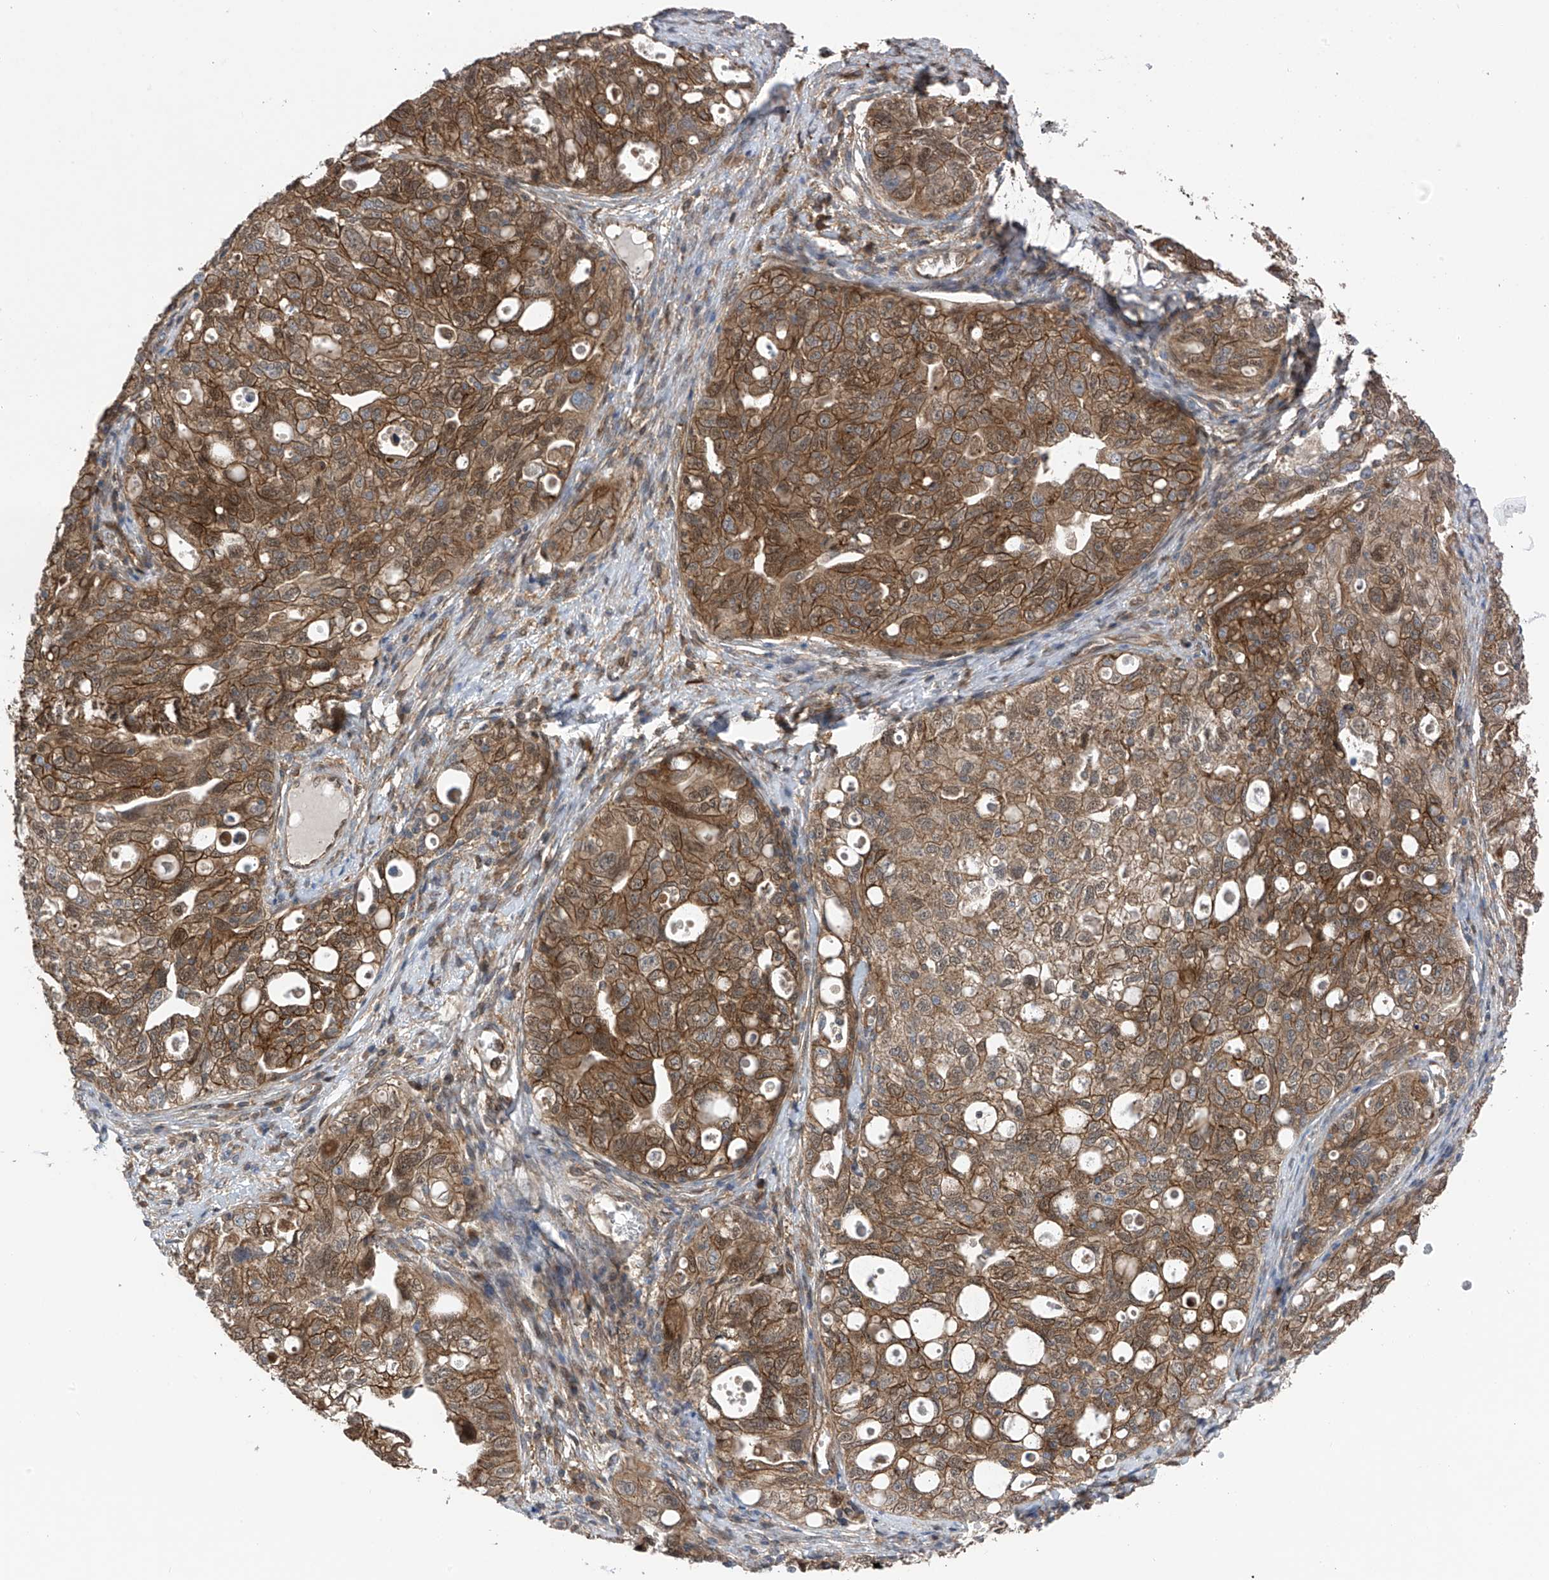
{"staining": {"intensity": "moderate", "quantity": ">75%", "location": "cytoplasmic/membranous"}, "tissue": "ovarian cancer", "cell_type": "Tumor cells", "image_type": "cancer", "snomed": [{"axis": "morphology", "description": "Carcinoma, NOS"}, {"axis": "morphology", "description": "Cystadenocarcinoma, serous, NOS"}, {"axis": "topography", "description": "Ovary"}], "caption": "This image exhibits serous cystadenocarcinoma (ovarian) stained with immunohistochemistry to label a protein in brown. The cytoplasmic/membranous of tumor cells show moderate positivity for the protein. Nuclei are counter-stained blue.", "gene": "CHPF", "patient": {"sex": "female", "age": 69}}